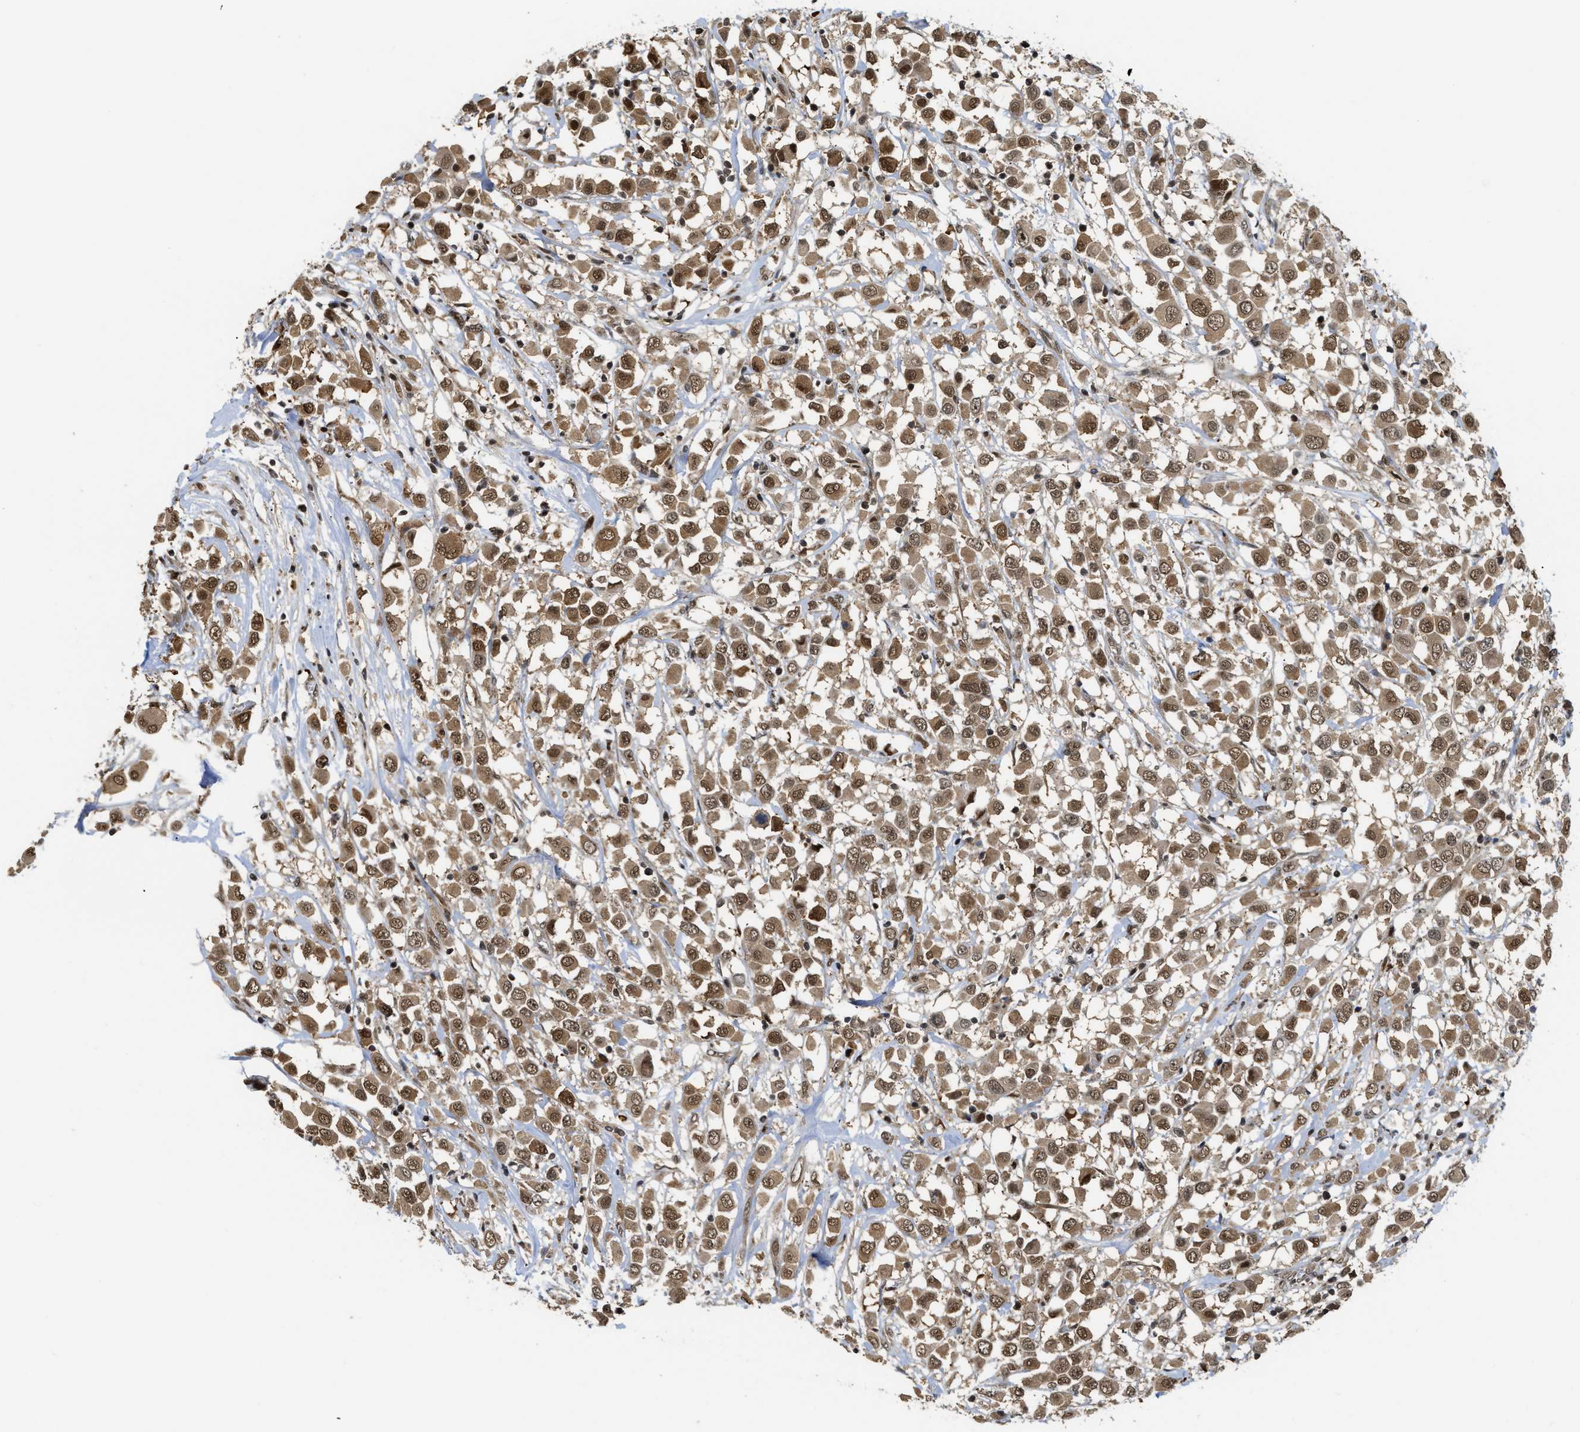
{"staining": {"intensity": "moderate", "quantity": ">75%", "location": "cytoplasmic/membranous,nuclear"}, "tissue": "breast cancer", "cell_type": "Tumor cells", "image_type": "cancer", "snomed": [{"axis": "morphology", "description": "Duct carcinoma"}, {"axis": "topography", "description": "Breast"}], "caption": "Immunohistochemistry (IHC) image of neoplastic tissue: breast cancer stained using immunohistochemistry shows medium levels of moderate protein expression localized specifically in the cytoplasmic/membranous and nuclear of tumor cells, appearing as a cytoplasmic/membranous and nuclear brown color.", "gene": "TACC1", "patient": {"sex": "female", "age": 61}}